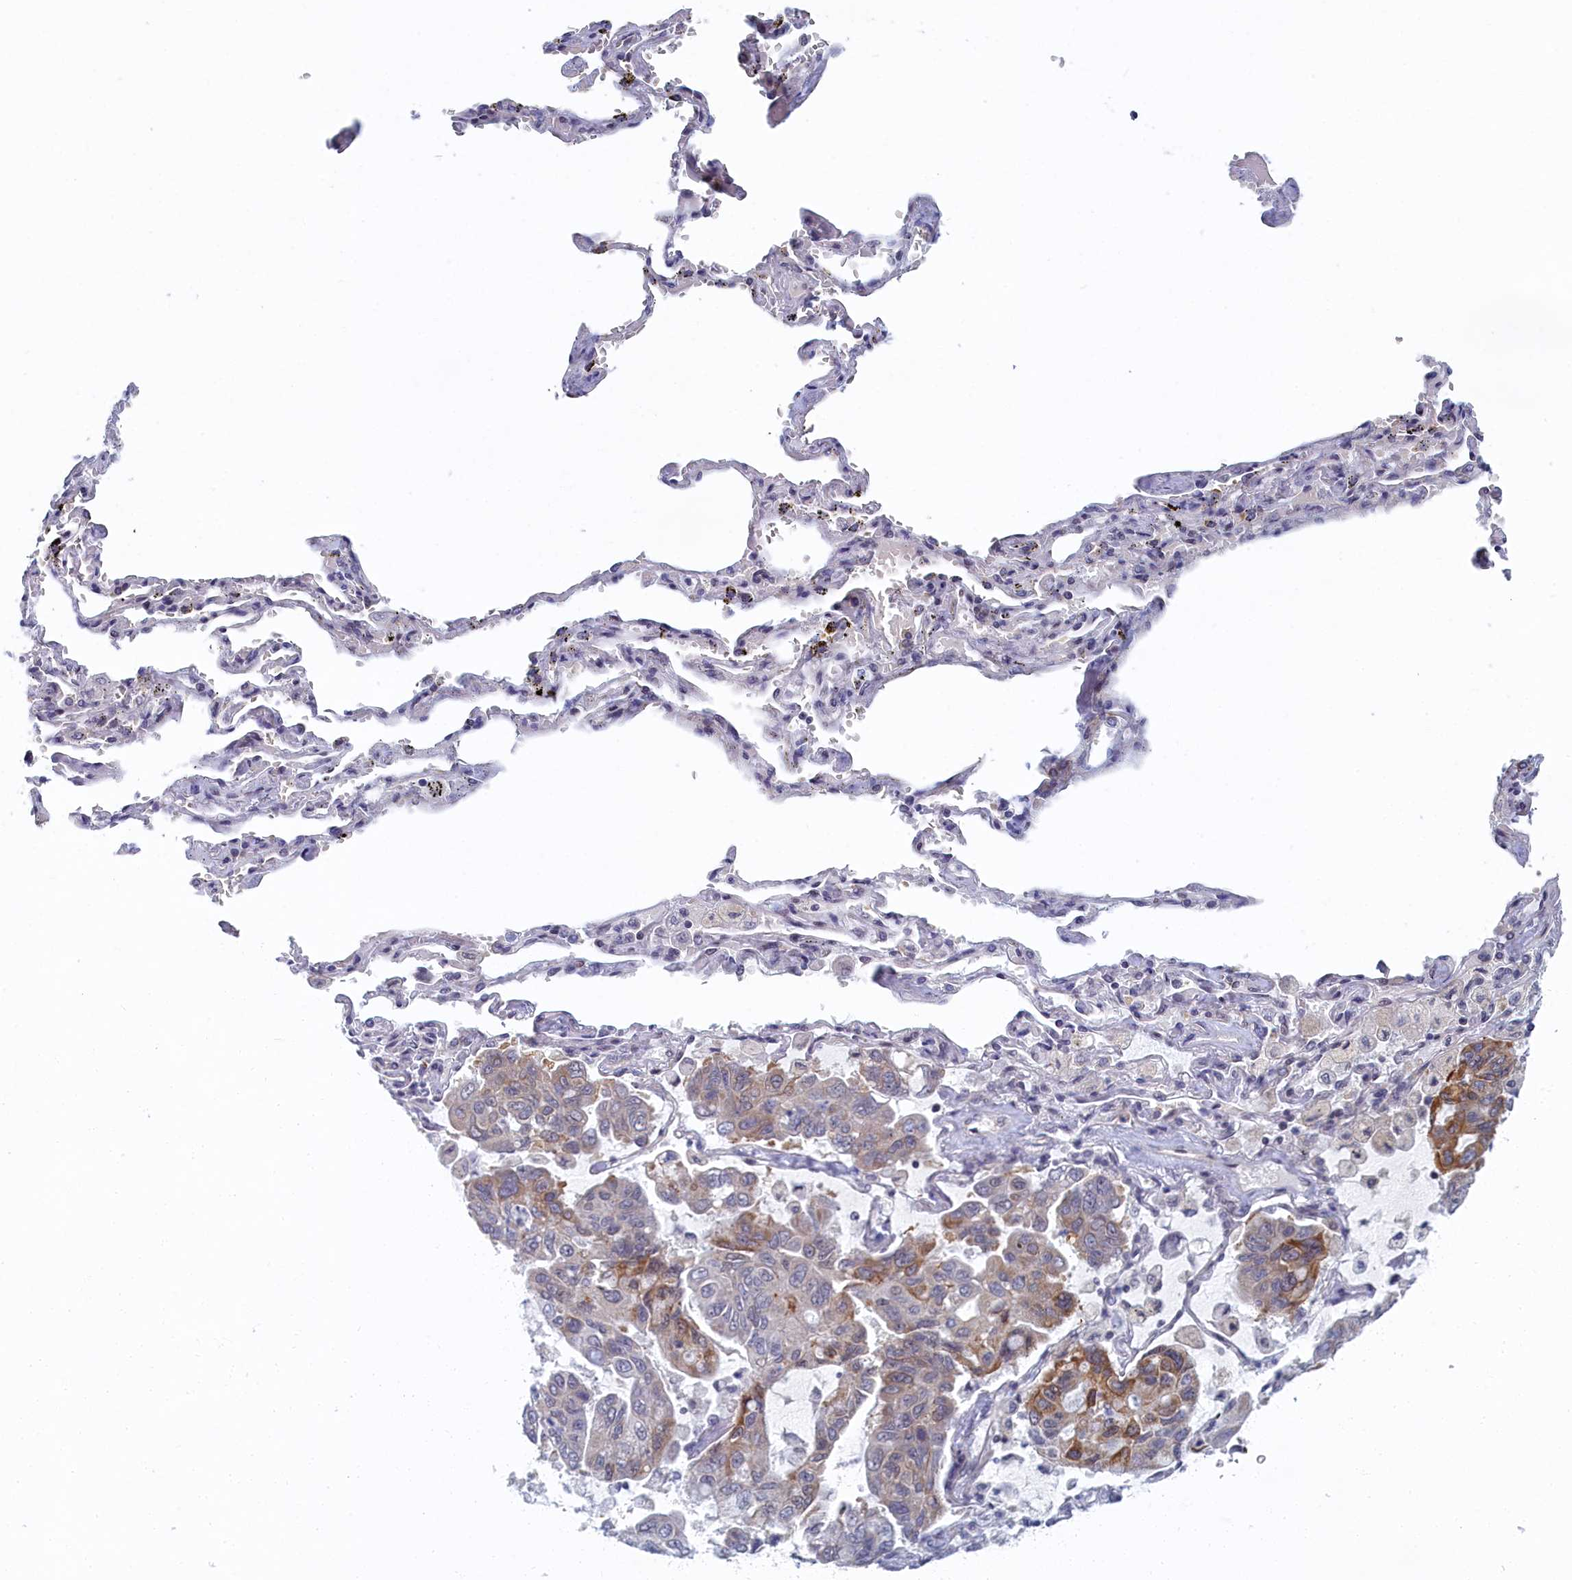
{"staining": {"intensity": "weak", "quantity": "<25%", "location": "cytoplasmic/membranous"}, "tissue": "lung cancer", "cell_type": "Tumor cells", "image_type": "cancer", "snomed": [{"axis": "morphology", "description": "Adenocarcinoma, NOS"}, {"axis": "topography", "description": "Lung"}], "caption": "Immunohistochemistry (IHC) of human lung adenocarcinoma reveals no positivity in tumor cells.", "gene": "DNAJC17", "patient": {"sex": "male", "age": 64}}